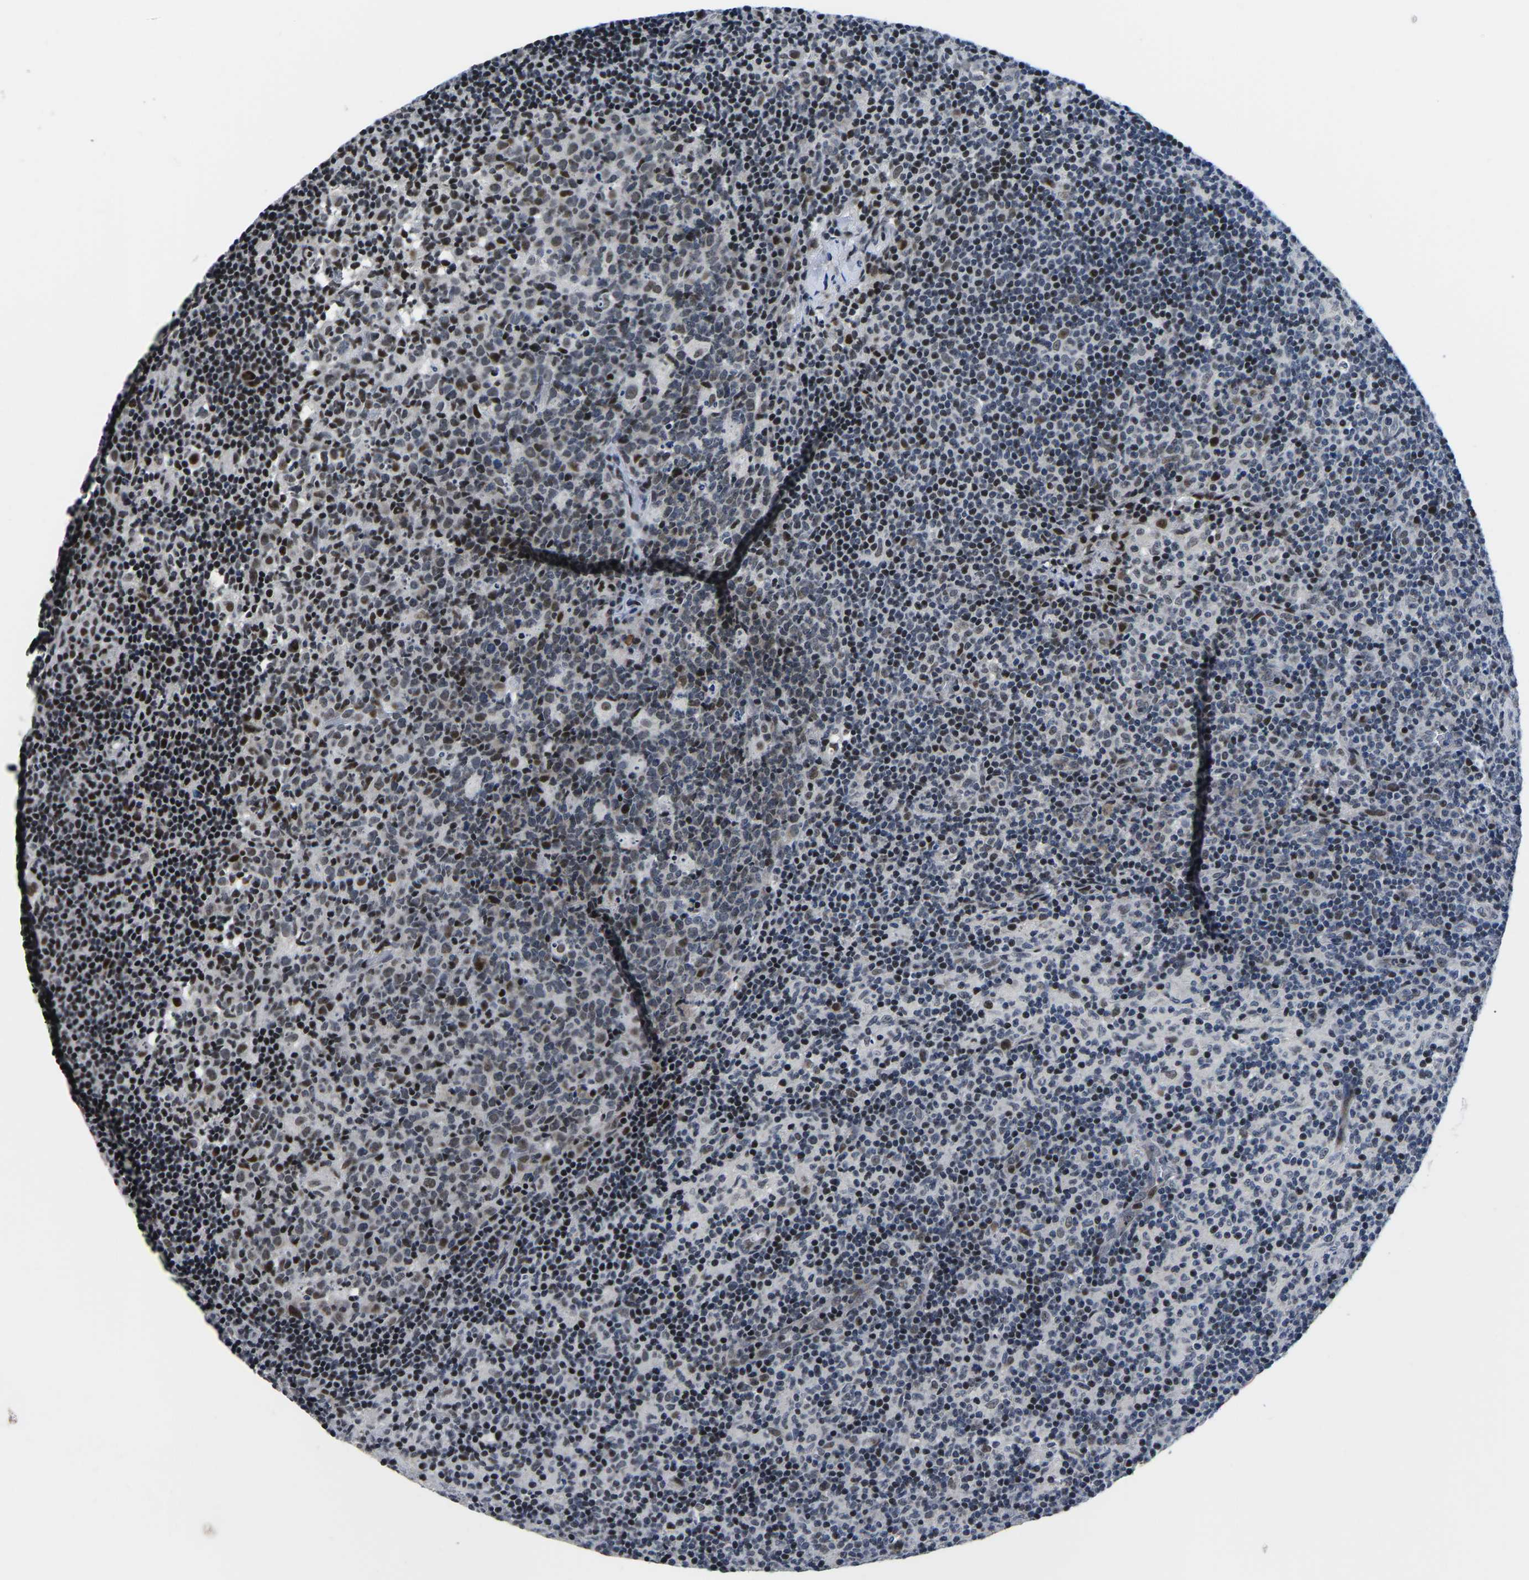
{"staining": {"intensity": "moderate", "quantity": "25%-75%", "location": "nuclear"}, "tissue": "lymph node", "cell_type": "Germinal center cells", "image_type": "normal", "snomed": [{"axis": "morphology", "description": "Normal tissue, NOS"}, {"axis": "morphology", "description": "Inflammation, NOS"}, {"axis": "topography", "description": "Lymph node"}], "caption": "Protein staining displays moderate nuclear staining in approximately 25%-75% of germinal center cells in unremarkable lymph node.", "gene": "CDC73", "patient": {"sex": "male", "age": 55}}